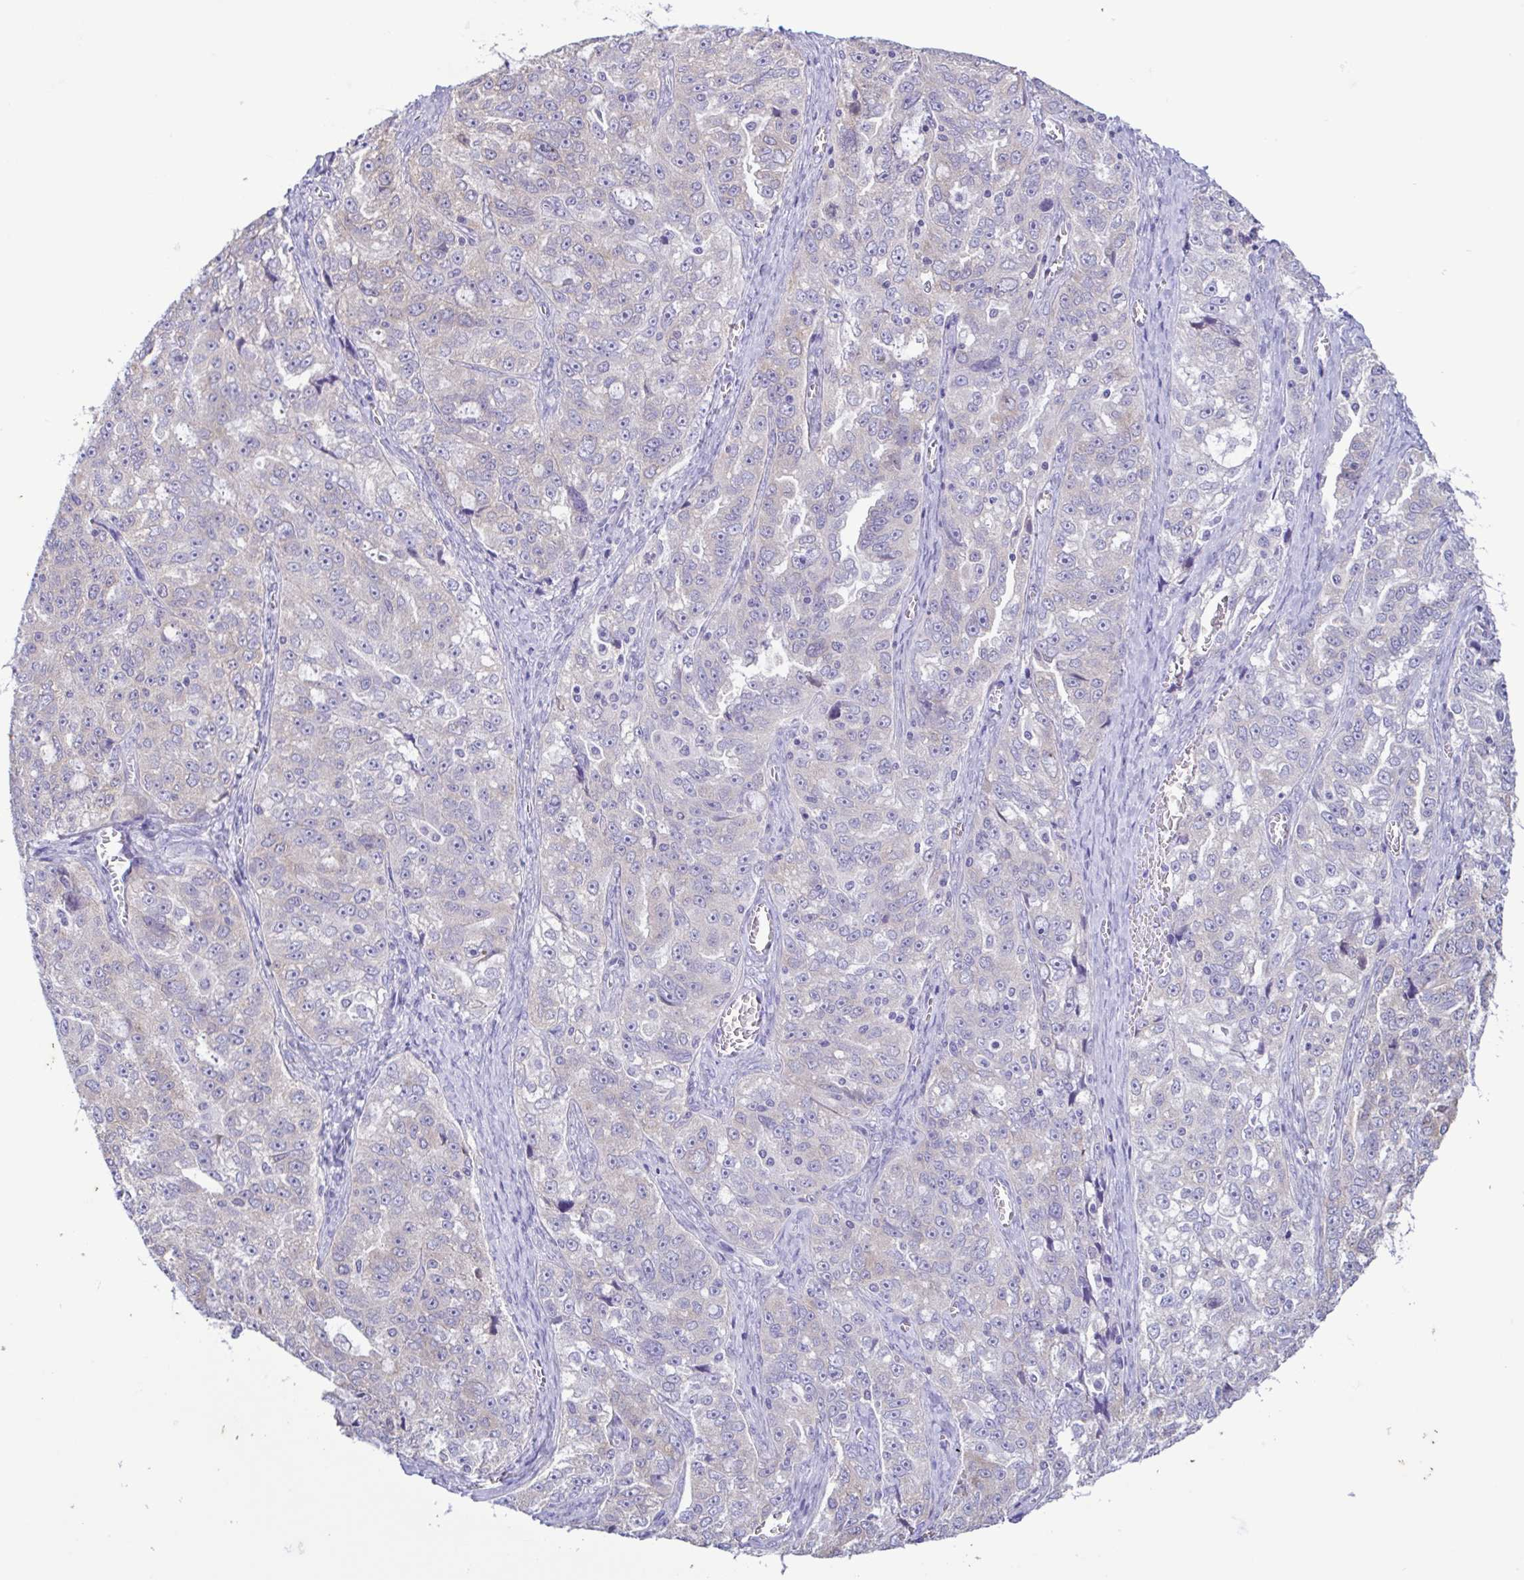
{"staining": {"intensity": "negative", "quantity": "none", "location": "none"}, "tissue": "ovarian cancer", "cell_type": "Tumor cells", "image_type": "cancer", "snomed": [{"axis": "morphology", "description": "Cystadenocarcinoma, serous, NOS"}, {"axis": "topography", "description": "Ovary"}], "caption": "Serous cystadenocarcinoma (ovarian) was stained to show a protein in brown. There is no significant staining in tumor cells. (Immunohistochemistry, brightfield microscopy, high magnification).", "gene": "TNNI3", "patient": {"sex": "female", "age": 51}}